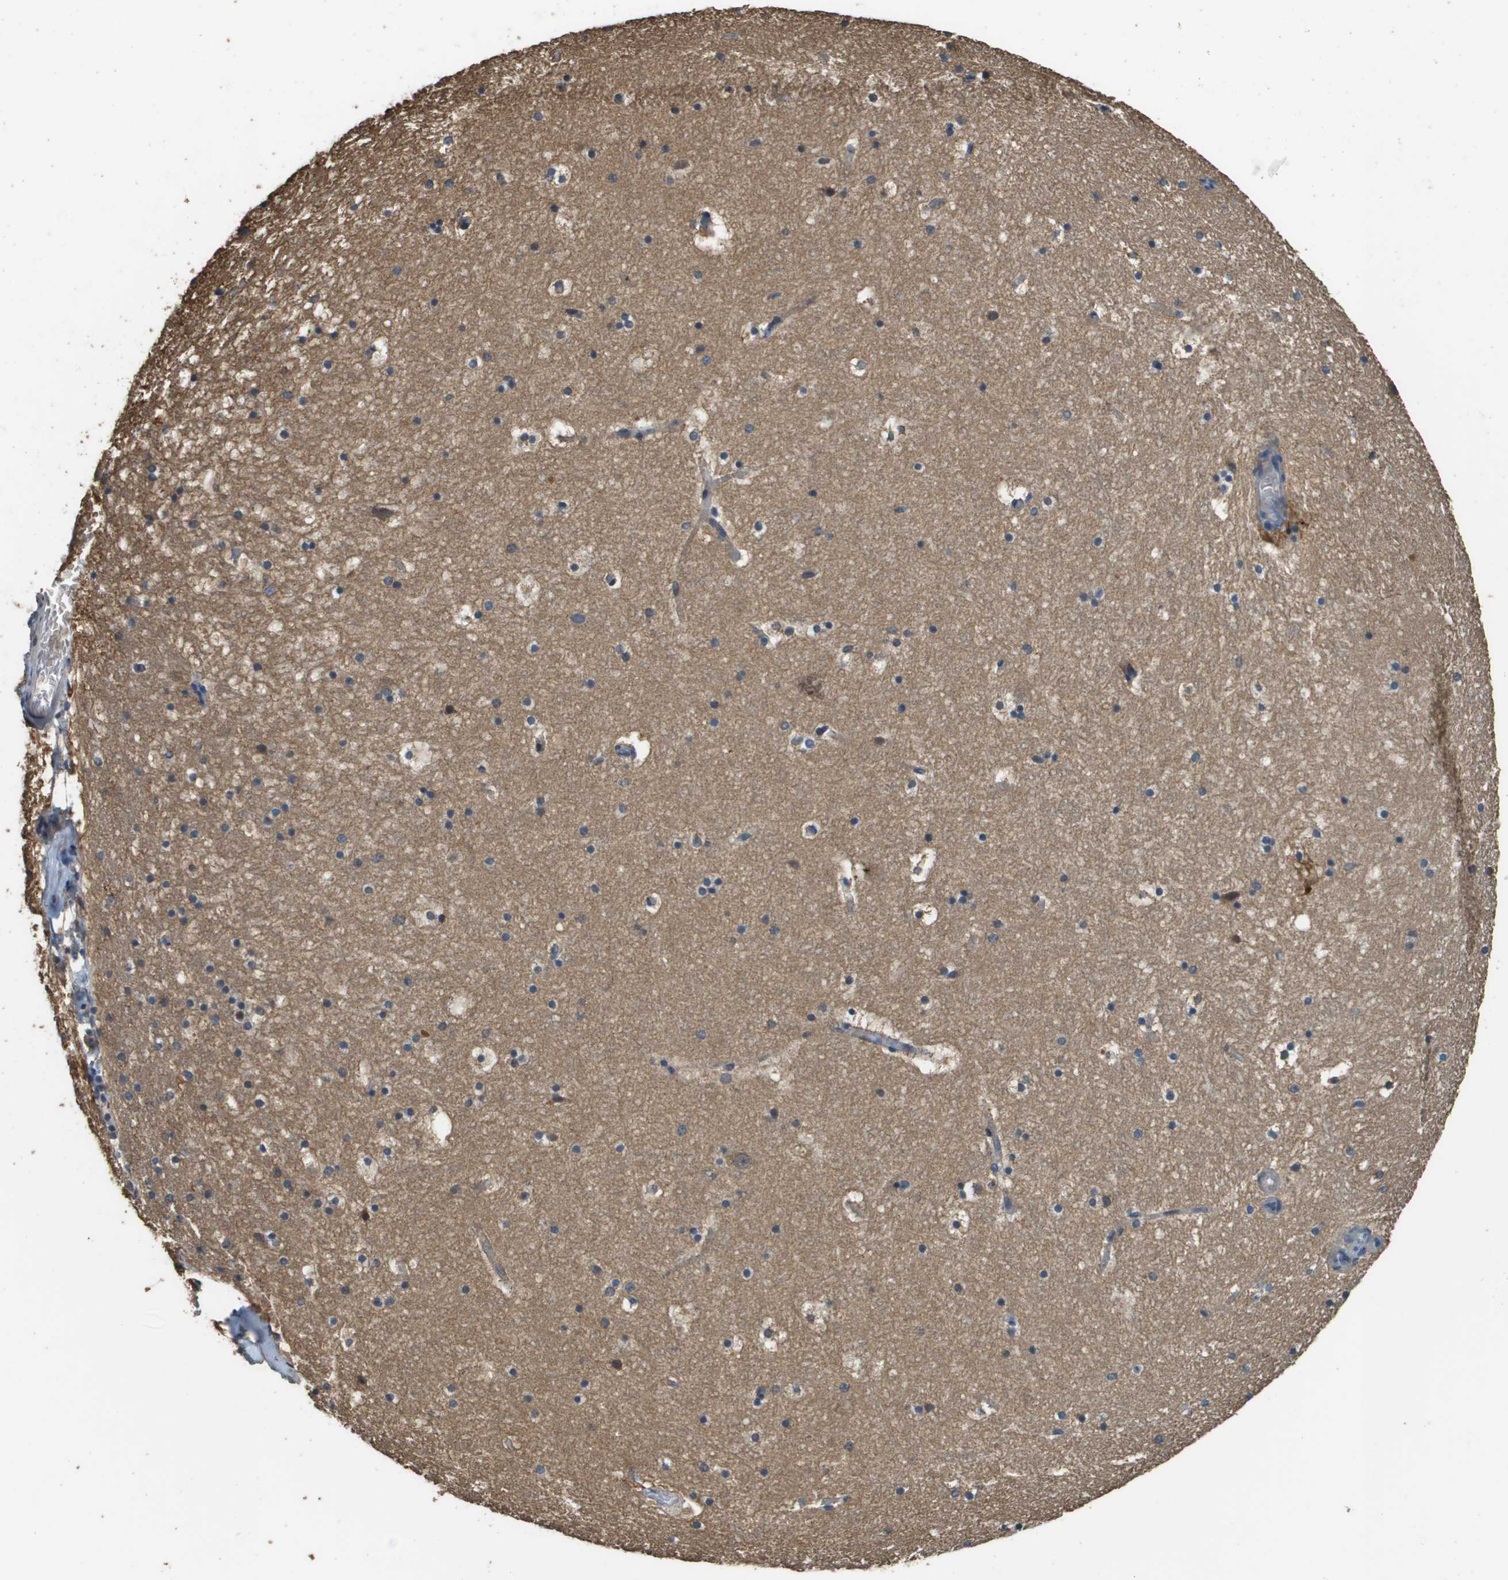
{"staining": {"intensity": "moderate", "quantity": "<25%", "location": "cytoplasmic/membranous"}, "tissue": "hippocampus", "cell_type": "Glial cells", "image_type": "normal", "snomed": [{"axis": "morphology", "description": "Normal tissue, NOS"}, {"axis": "topography", "description": "Hippocampus"}], "caption": "Protein expression analysis of benign human hippocampus reveals moderate cytoplasmic/membranous expression in approximately <25% of glial cells.", "gene": "RAB6B", "patient": {"sex": "male", "age": 45}}